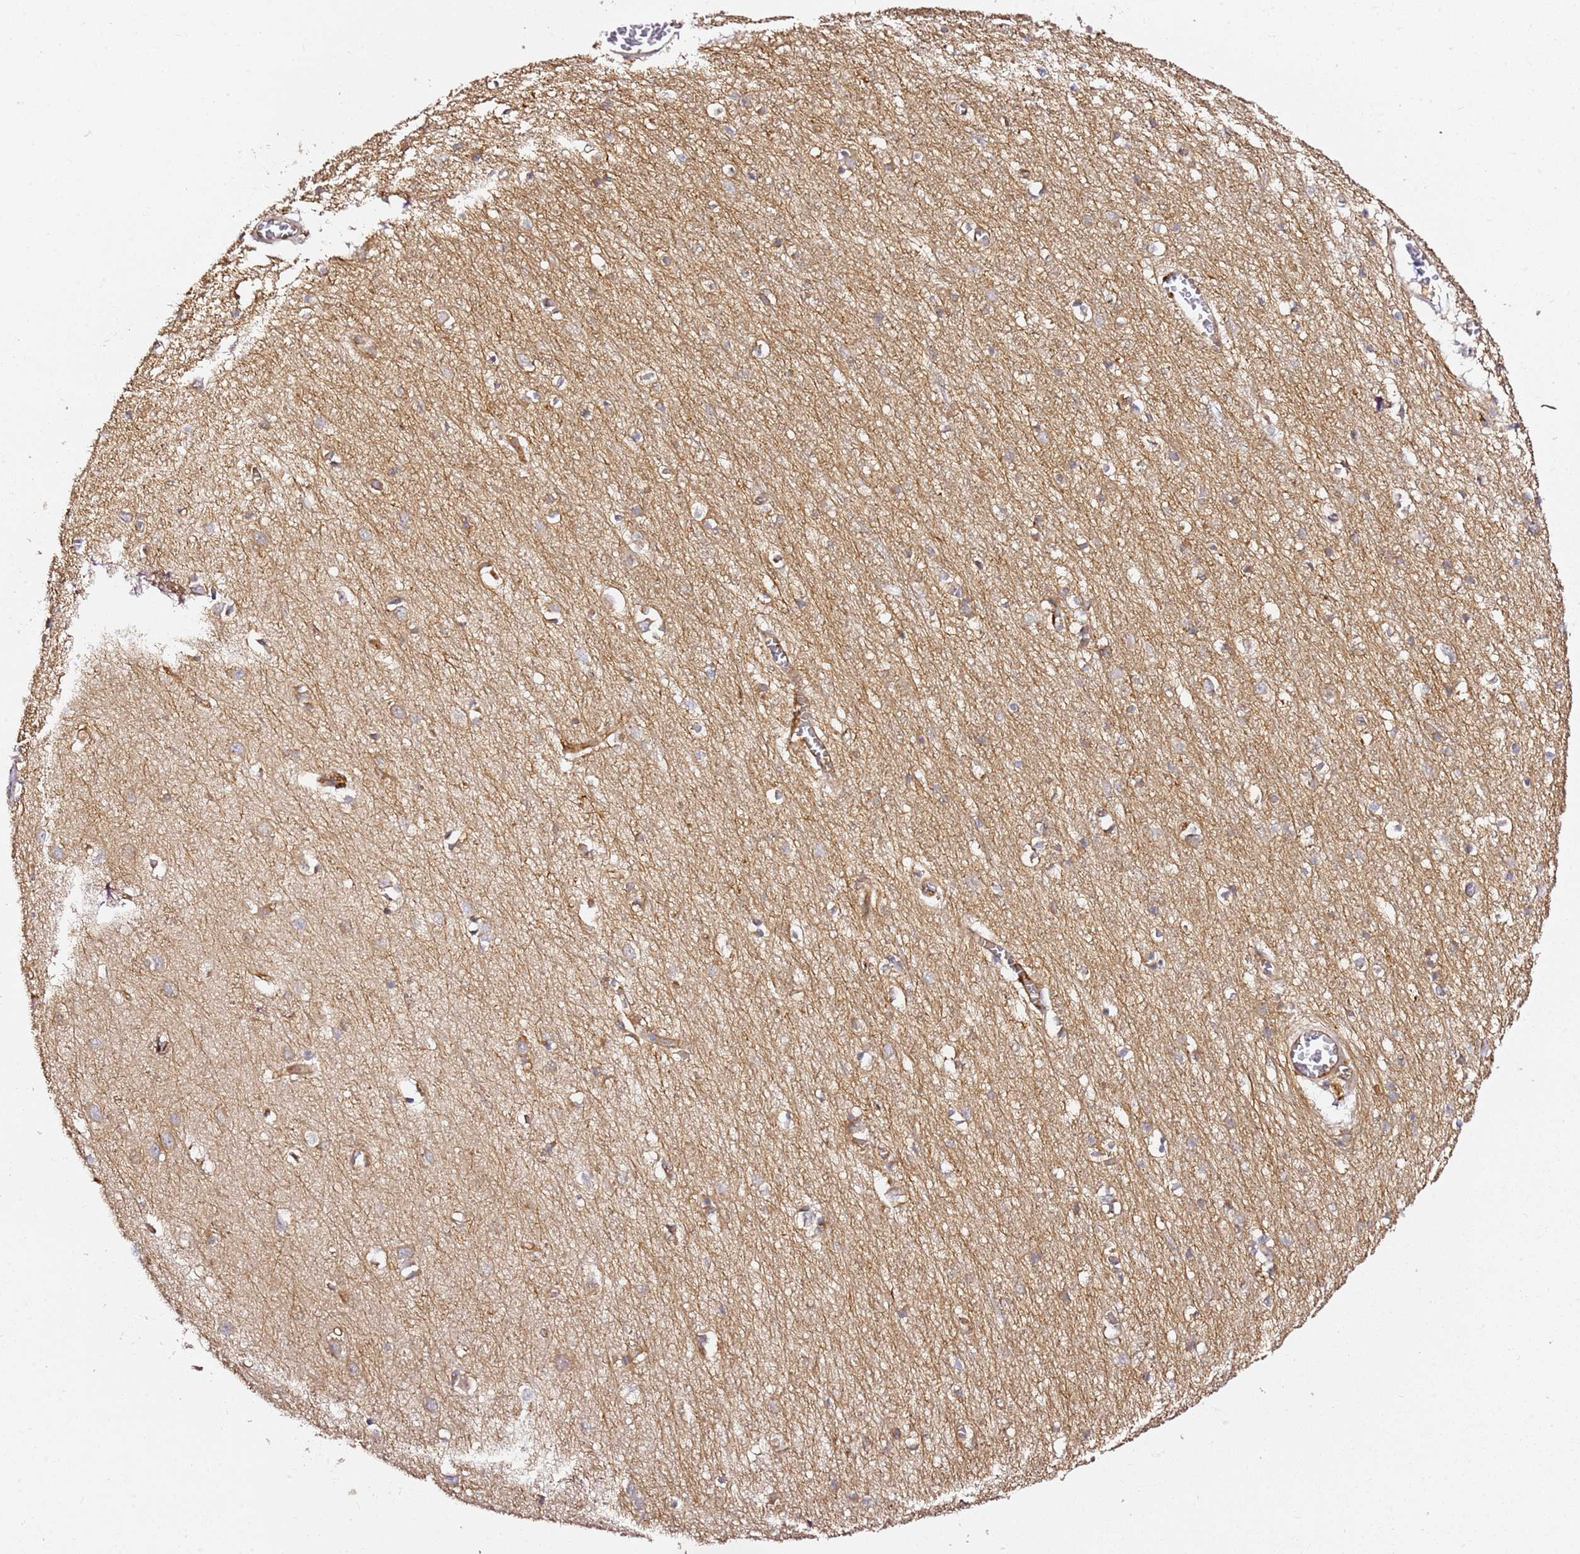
{"staining": {"intensity": "weak", "quantity": ">75%", "location": "cytoplasmic/membranous"}, "tissue": "cerebral cortex", "cell_type": "Endothelial cells", "image_type": "normal", "snomed": [{"axis": "morphology", "description": "Normal tissue, NOS"}, {"axis": "topography", "description": "Cerebral cortex"}], "caption": "A photomicrograph of human cerebral cortex stained for a protein demonstrates weak cytoplasmic/membranous brown staining in endothelial cells. Using DAB (3,3'-diaminobenzidine) (brown) and hematoxylin (blue) stains, captured at high magnification using brightfield microscopy.", "gene": "KIF7", "patient": {"sex": "female", "age": 64}}